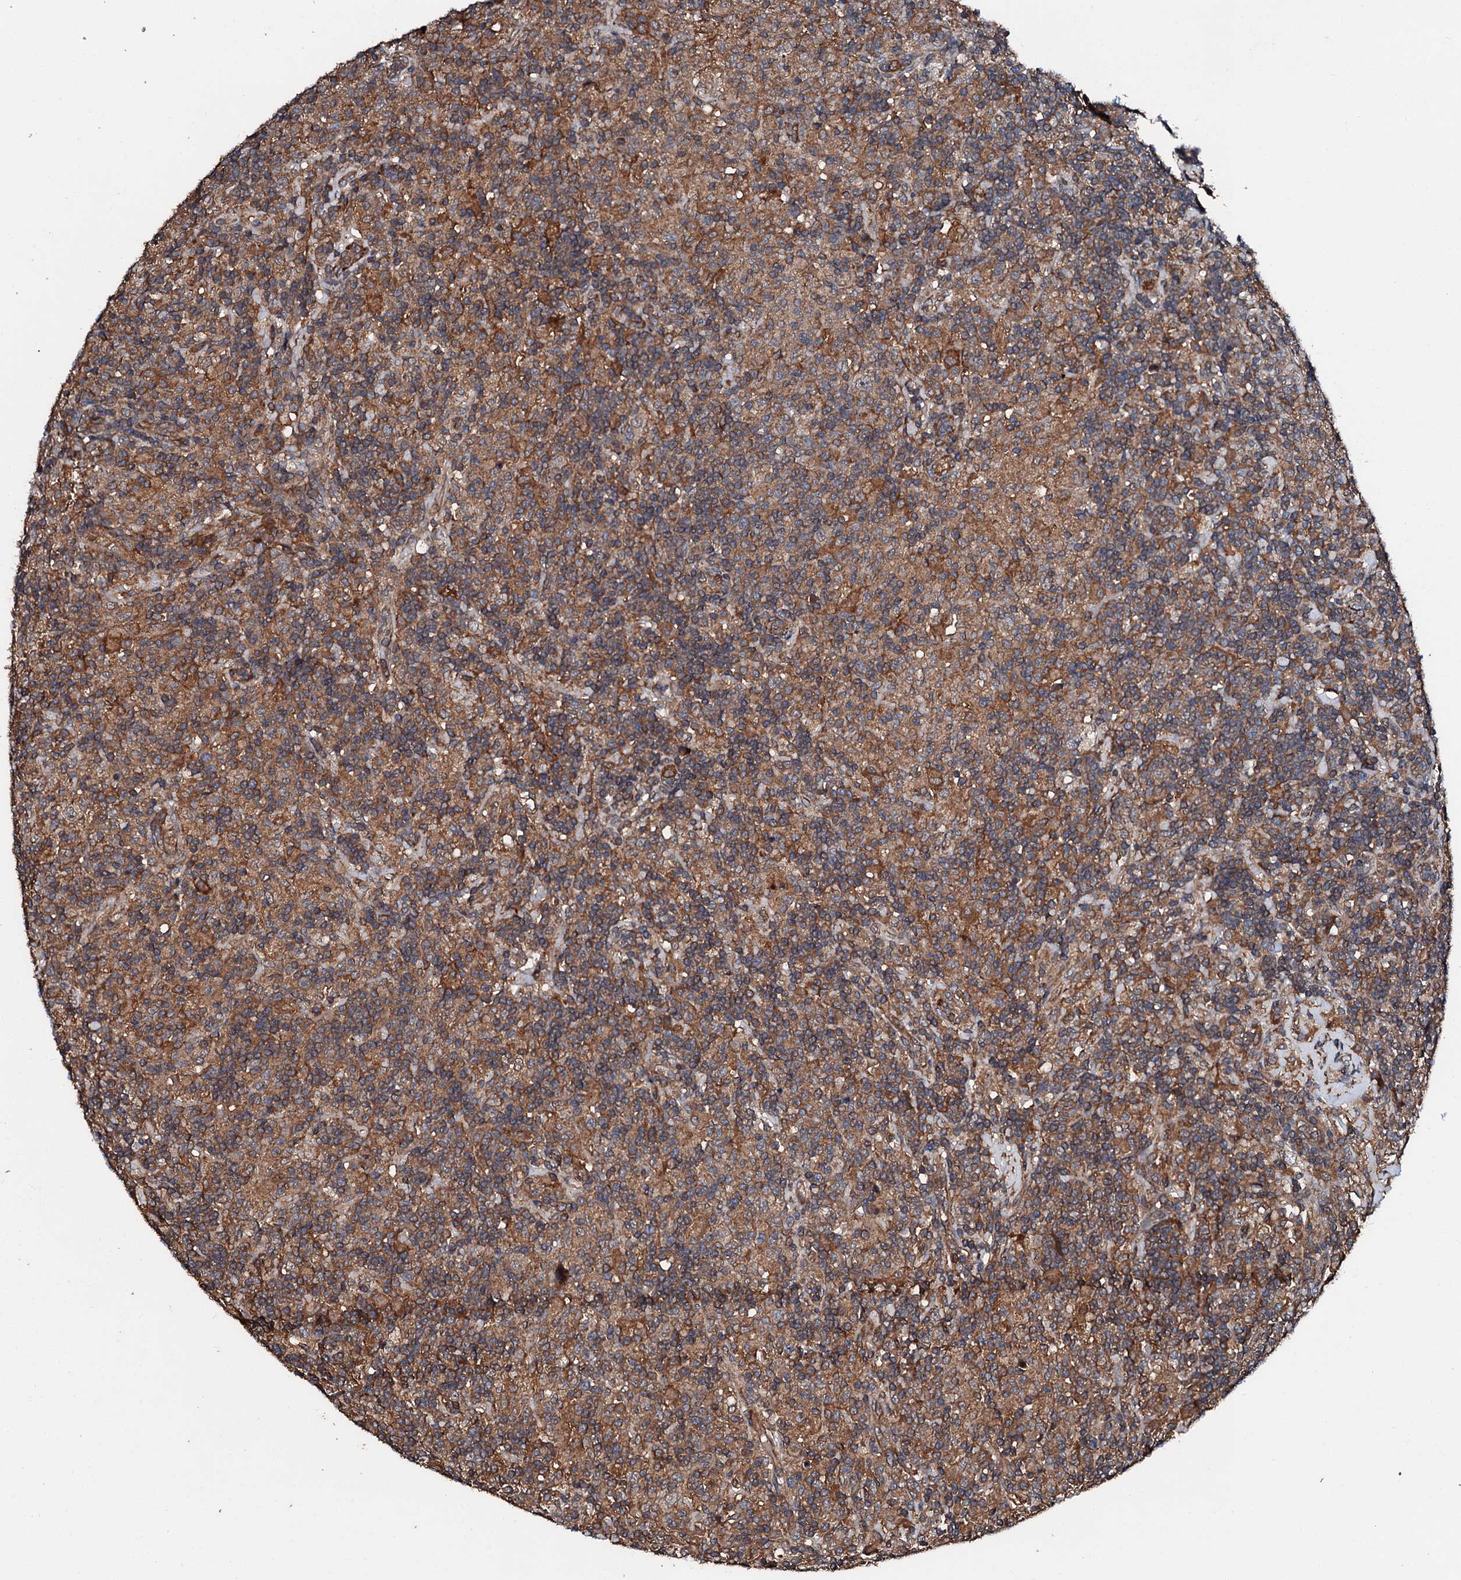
{"staining": {"intensity": "weak", "quantity": "25%-75%", "location": "cytoplasmic/membranous"}, "tissue": "lymphoma", "cell_type": "Tumor cells", "image_type": "cancer", "snomed": [{"axis": "morphology", "description": "Hodgkin's disease, NOS"}, {"axis": "topography", "description": "Lymph node"}], "caption": "Immunohistochemical staining of human lymphoma shows low levels of weak cytoplasmic/membranous protein staining in about 25%-75% of tumor cells. Immunohistochemistry (ihc) stains the protein in brown and the nuclei are stained blue.", "gene": "FGD4", "patient": {"sex": "male", "age": 70}}